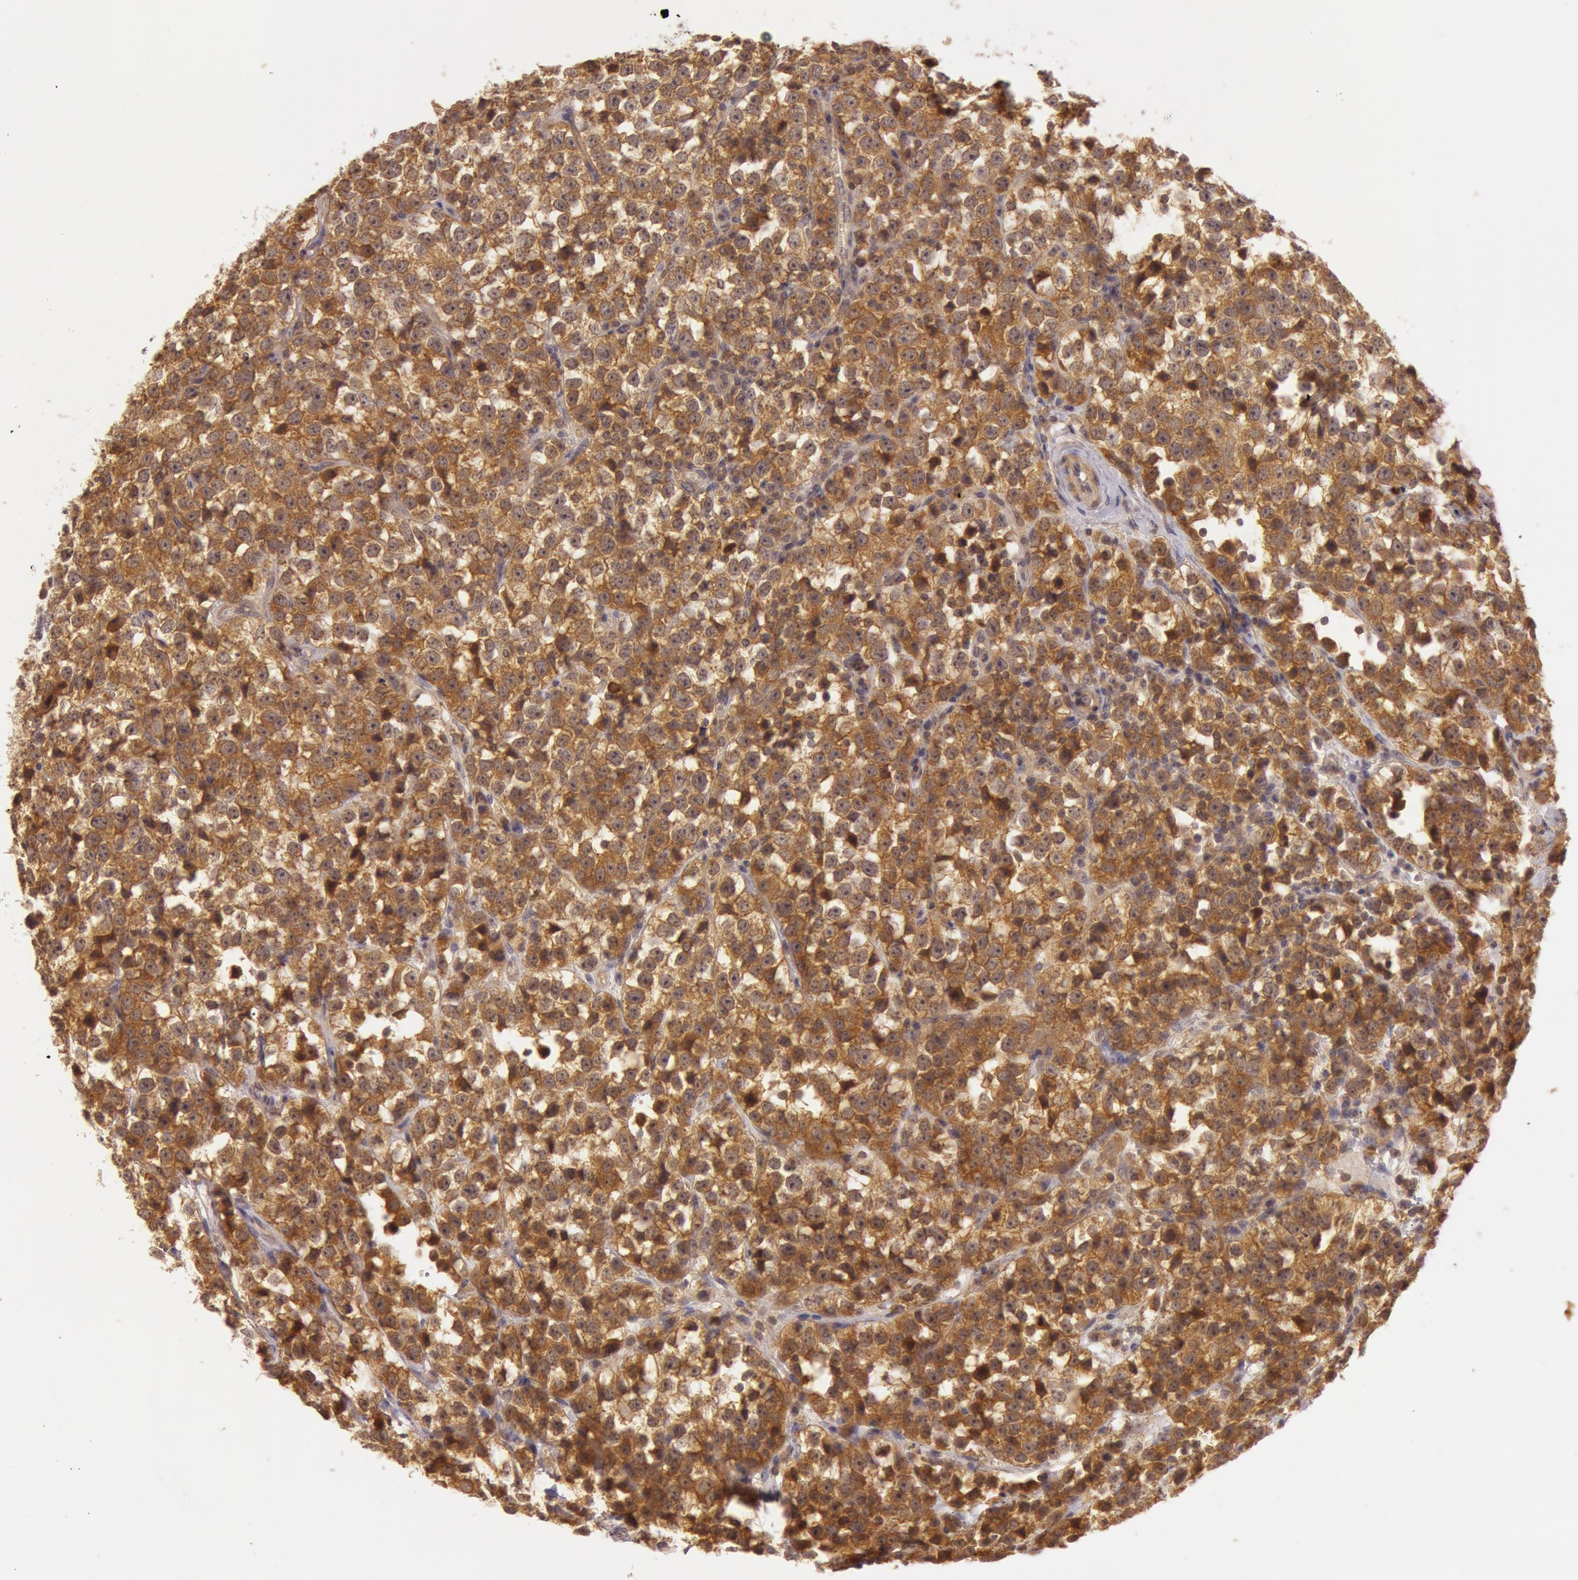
{"staining": {"intensity": "strong", "quantity": ">75%", "location": "cytoplasmic/membranous"}, "tissue": "testis cancer", "cell_type": "Tumor cells", "image_type": "cancer", "snomed": [{"axis": "morphology", "description": "Seminoma, NOS"}, {"axis": "topography", "description": "Testis"}], "caption": "The histopathology image shows a brown stain indicating the presence of a protein in the cytoplasmic/membranous of tumor cells in testis seminoma.", "gene": "ATG2B", "patient": {"sex": "male", "age": 25}}